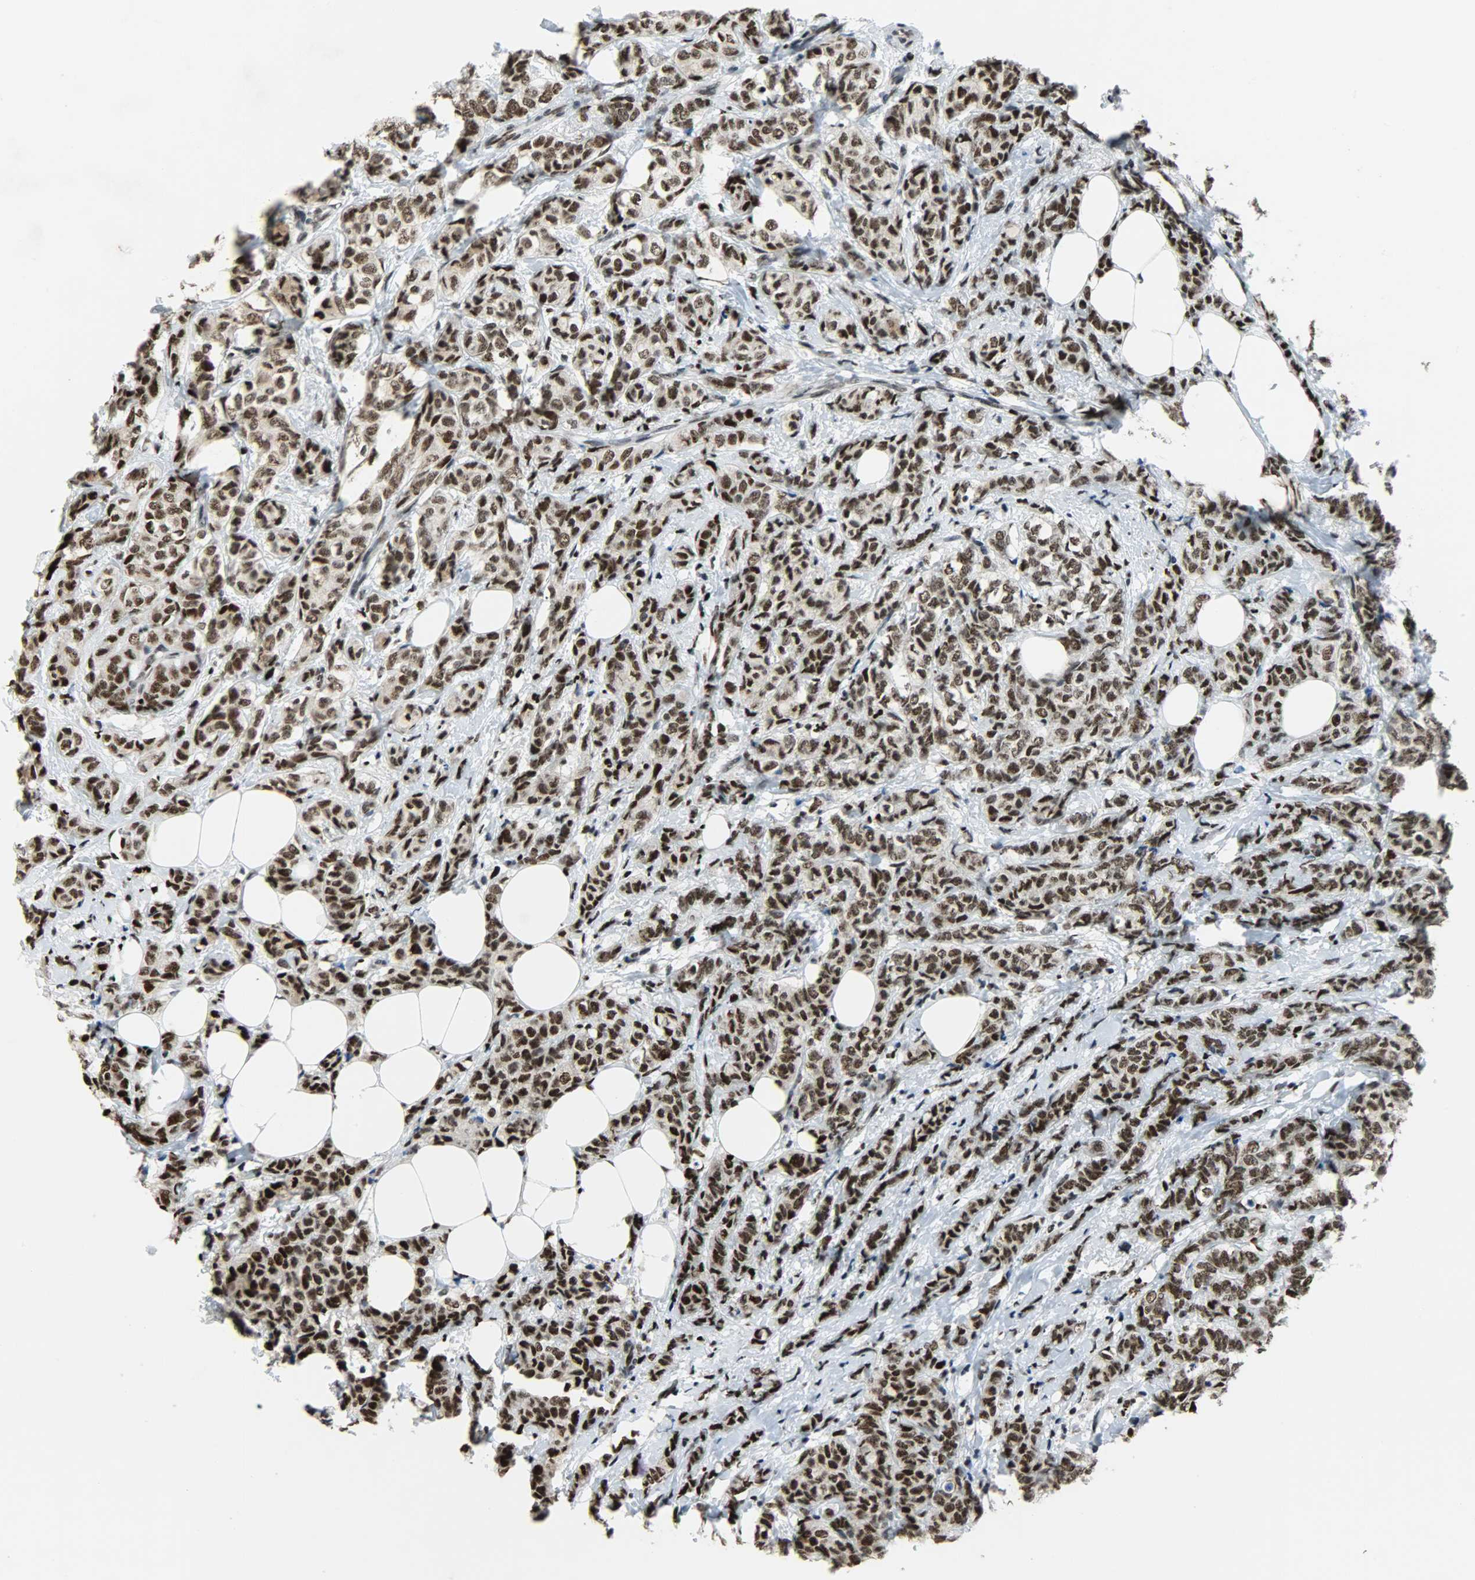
{"staining": {"intensity": "strong", "quantity": ">75%", "location": "cytoplasmic/membranous,nuclear"}, "tissue": "breast cancer", "cell_type": "Tumor cells", "image_type": "cancer", "snomed": [{"axis": "morphology", "description": "Lobular carcinoma"}, {"axis": "topography", "description": "Breast"}], "caption": "Lobular carcinoma (breast) stained with IHC reveals strong cytoplasmic/membranous and nuclear positivity in approximately >75% of tumor cells.", "gene": "SNAI1", "patient": {"sex": "female", "age": 60}}